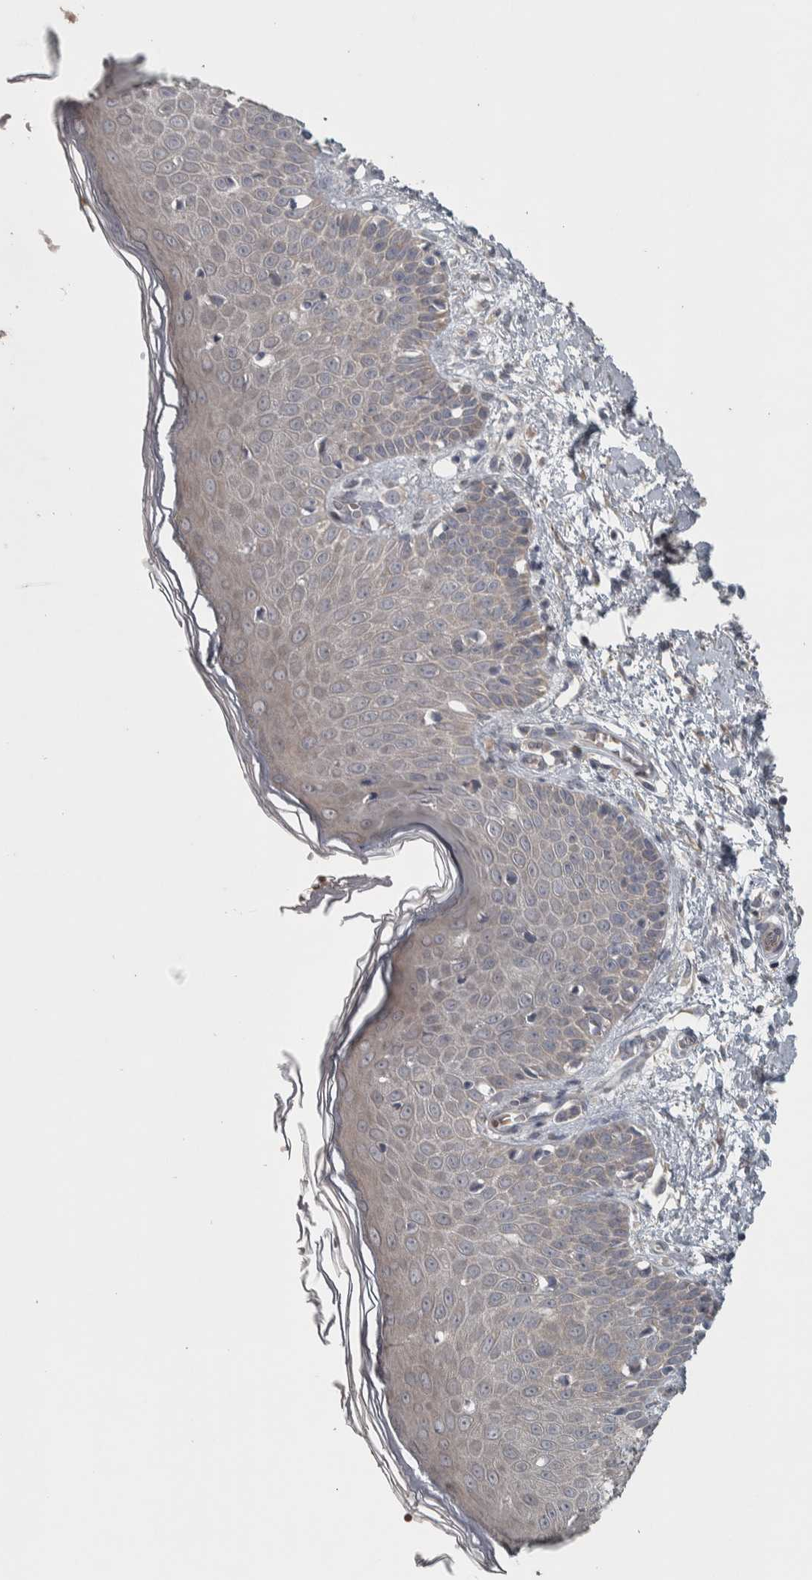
{"staining": {"intensity": "weak", "quantity": "<25%", "location": "cytoplasmic/membranous"}, "tissue": "skin", "cell_type": "Fibroblasts", "image_type": "normal", "snomed": [{"axis": "morphology", "description": "Normal tissue, NOS"}, {"axis": "morphology", "description": "Inflammation, NOS"}, {"axis": "topography", "description": "Skin"}], "caption": "The image displays no staining of fibroblasts in benign skin.", "gene": "SRP68", "patient": {"sex": "female", "age": 44}}